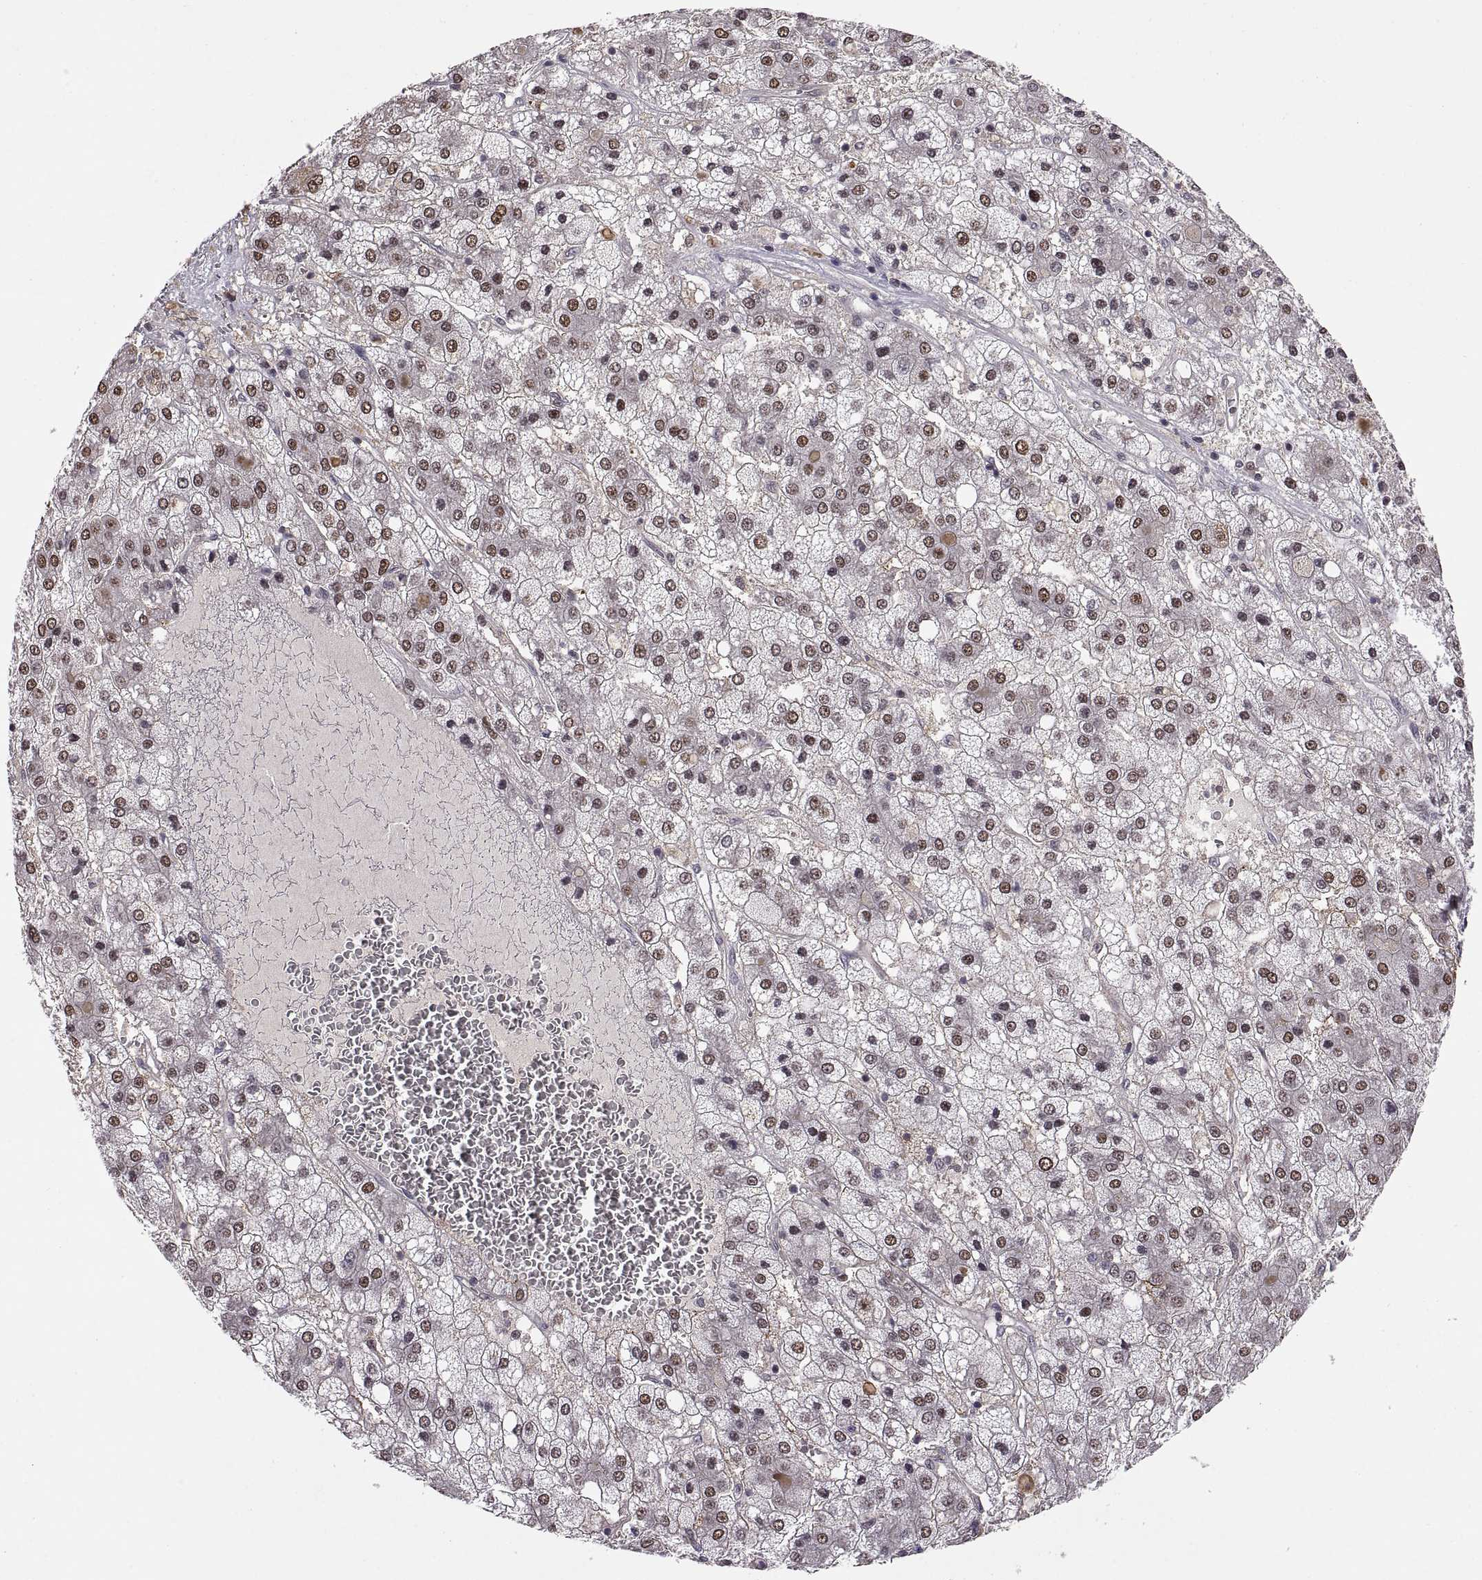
{"staining": {"intensity": "moderate", "quantity": "25%-75%", "location": "nuclear"}, "tissue": "liver cancer", "cell_type": "Tumor cells", "image_type": "cancer", "snomed": [{"axis": "morphology", "description": "Carcinoma, Hepatocellular, NOS"}, {"axis": "topography", "description": "Liver"}], "caption": "An IHC histopathology image of tumor tissue is shown. Protein staining in brown shows moderate nuclear positivity in liver cancer within tumor cells. Ihc stains the protein of interest in brown and the nuclei are stained blue.", "gene": "CHFR", "patient": {"sex": "male", "age": 73}}